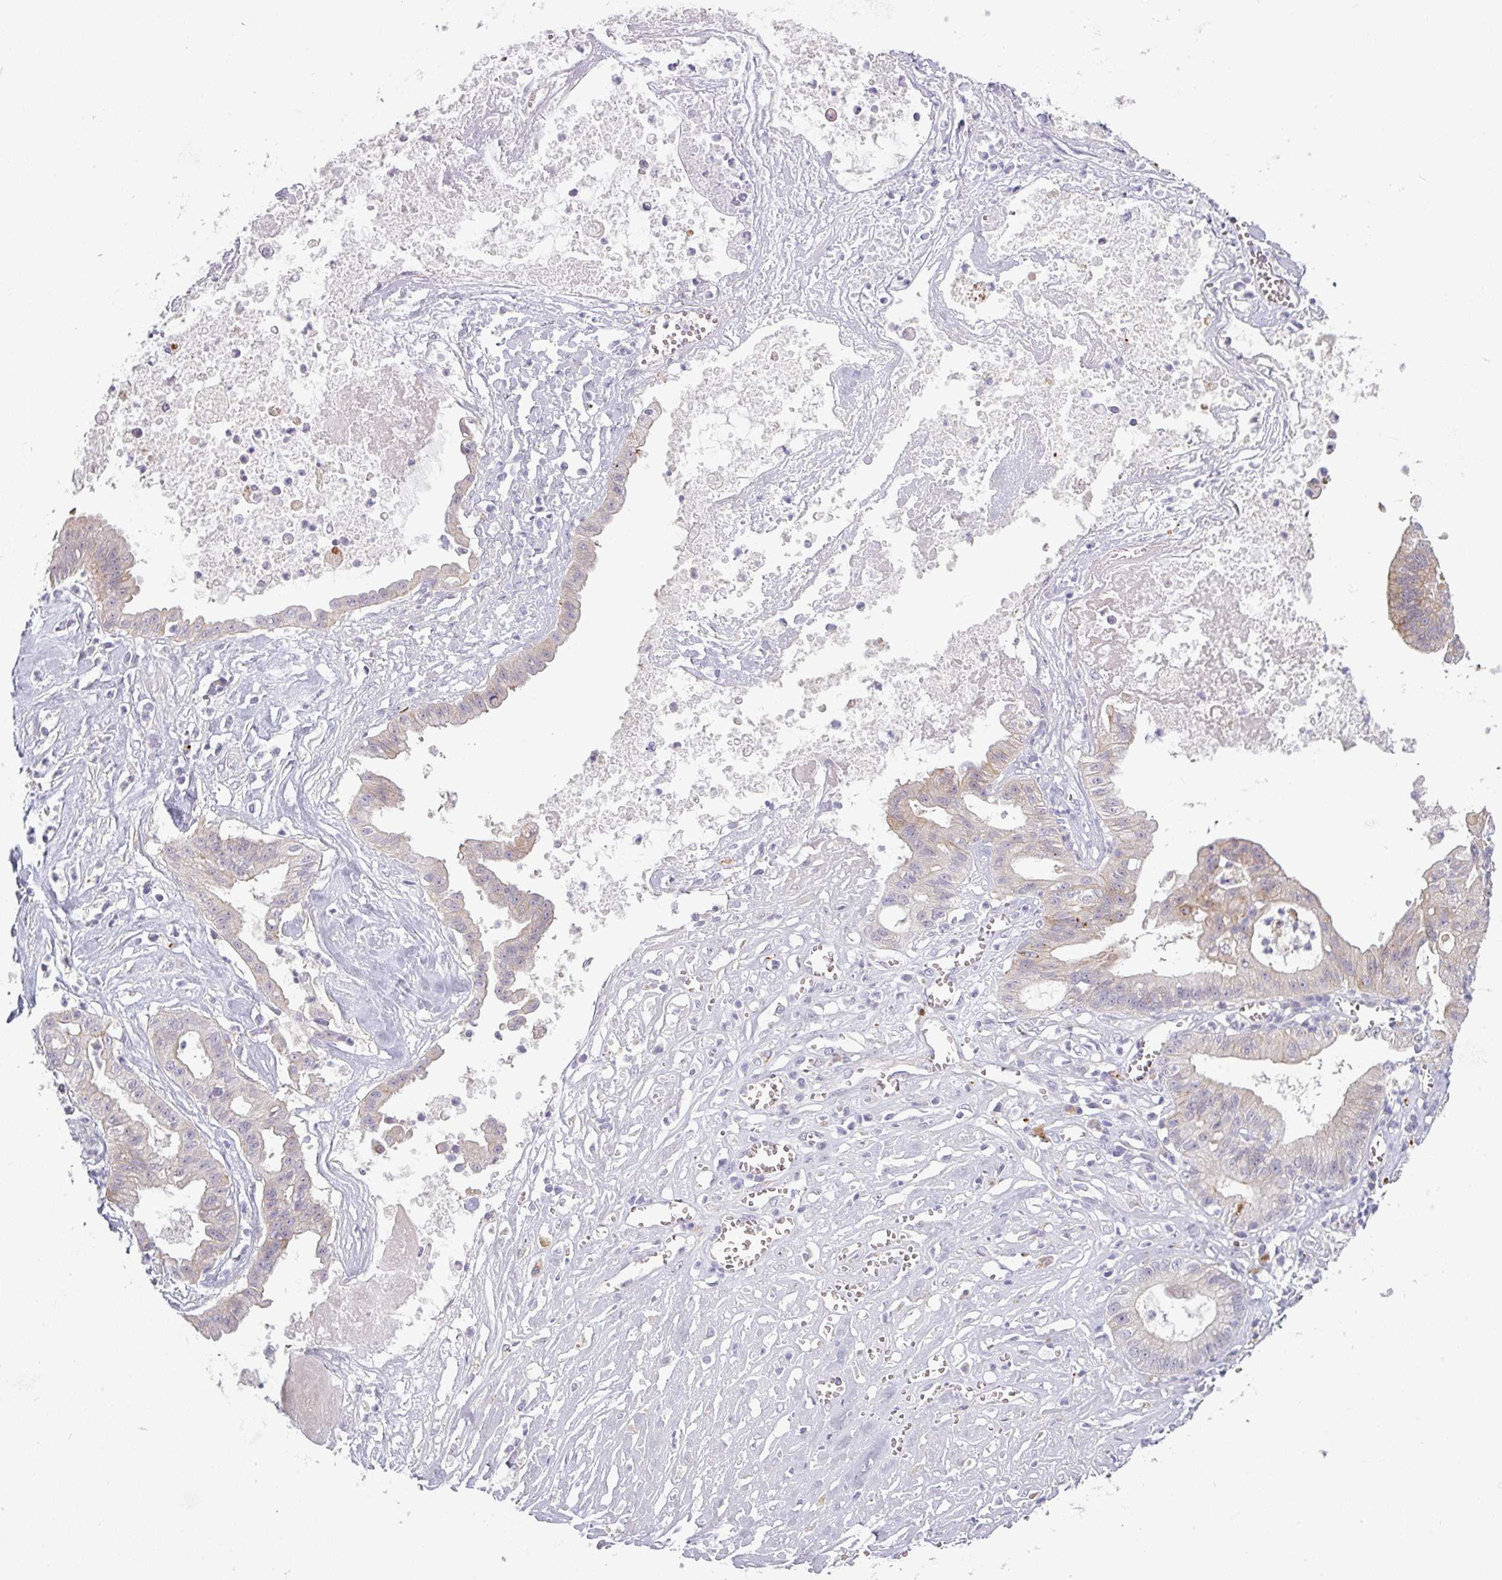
{"staining": {"intensity": "weak", "quantity": ">75%", "location": "cytoplasmic/membranous"}, "tissue": "ovarian cancer", "cell_type": "Tumor cells", "image_type": "cancer", "snomed": [{"axis": "morphology", "description": "Cystadenocarcinoma, mucinous, NOS"}, {"axis": "topography", "description": "Ovary"}], "caption": "Tumor cells show weak cytoplasmic/membranous staining in about >75% of cells in mucinous cystadenocarcinoma (ovarian).", "gene": "C2orf16", "patient": {"sex": "female", "age": 70}}